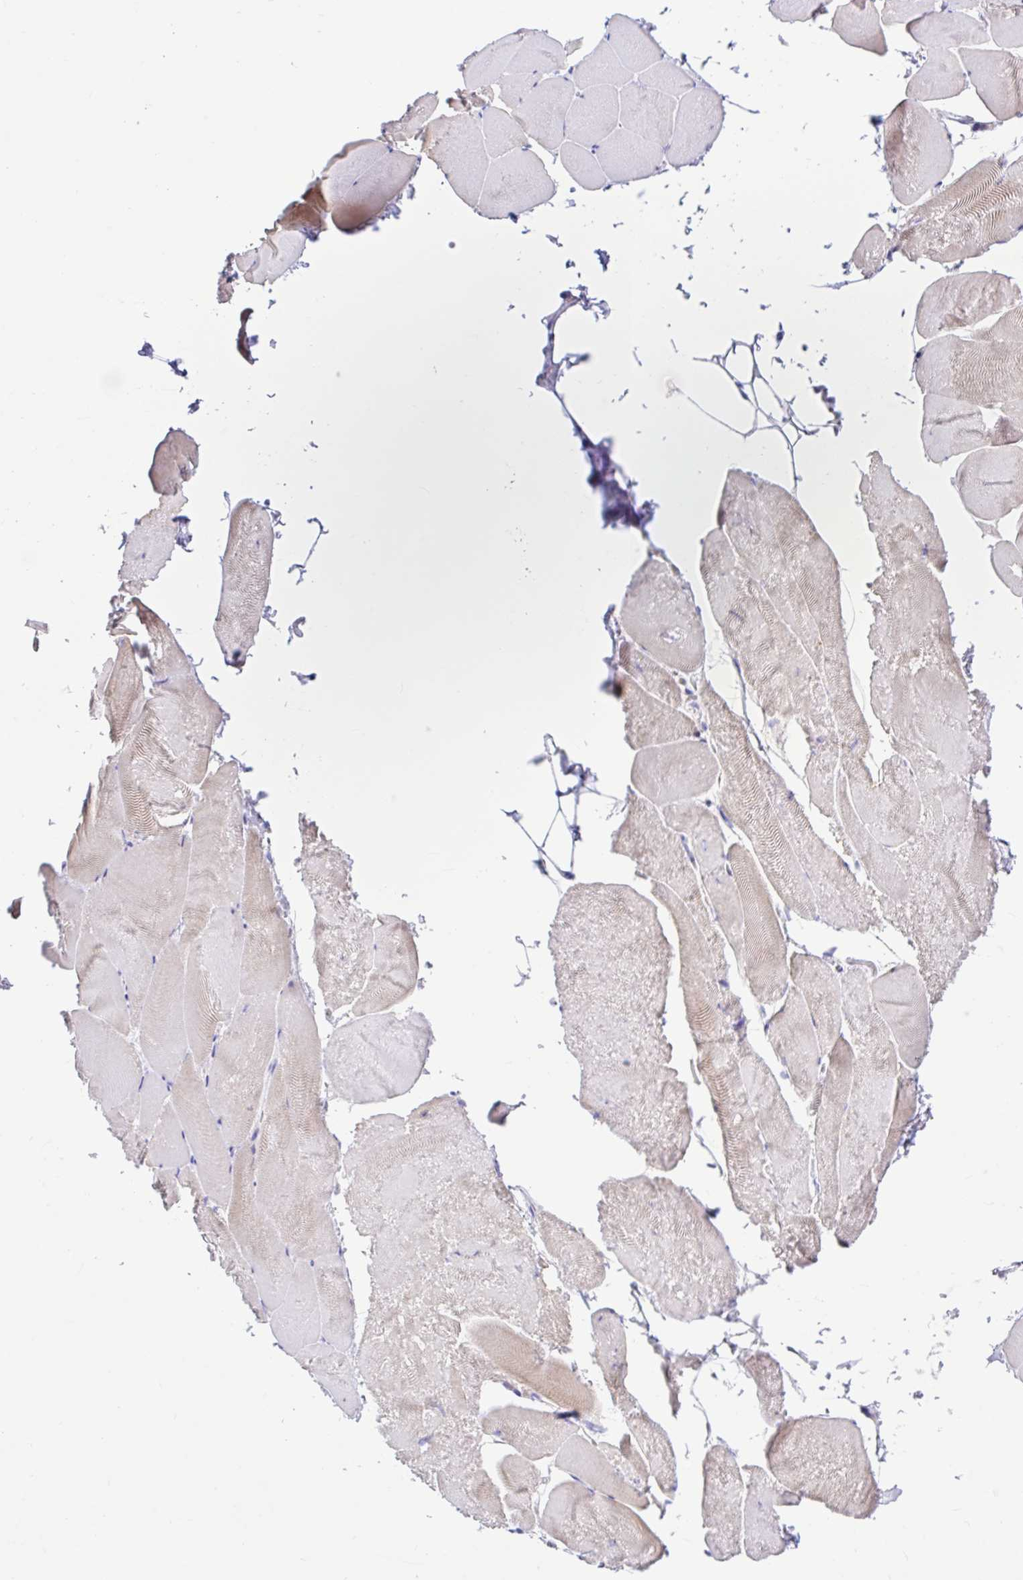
{"staining": {"intensity": "weak", "quantity": "<25%", "location": "cytoplasmic/membranous"}, "tissue": "skeletal muscle", "cell_type": "Myocytes", "image_type": "normal", "snomed": [{"axis": "morphology", "description": "Normal tissue, NOS"}, {"axis": "topography", "description": "Skeletal muscle"}], "caption": "High power microscopy photomicrograph of an immunohistochemistry (IHC) image of normal skeletal muscle, revealing no significant expression in myocytes. The staining was performed using DAB (3,3'-diaminobenzidine) to visualize the protein expression in brown, while the nuclei were stained in blue with hematoxylin (Magnification: 20x).", "gene": "NDUFS2", "patient": {"sex": "female", "age": 64}}